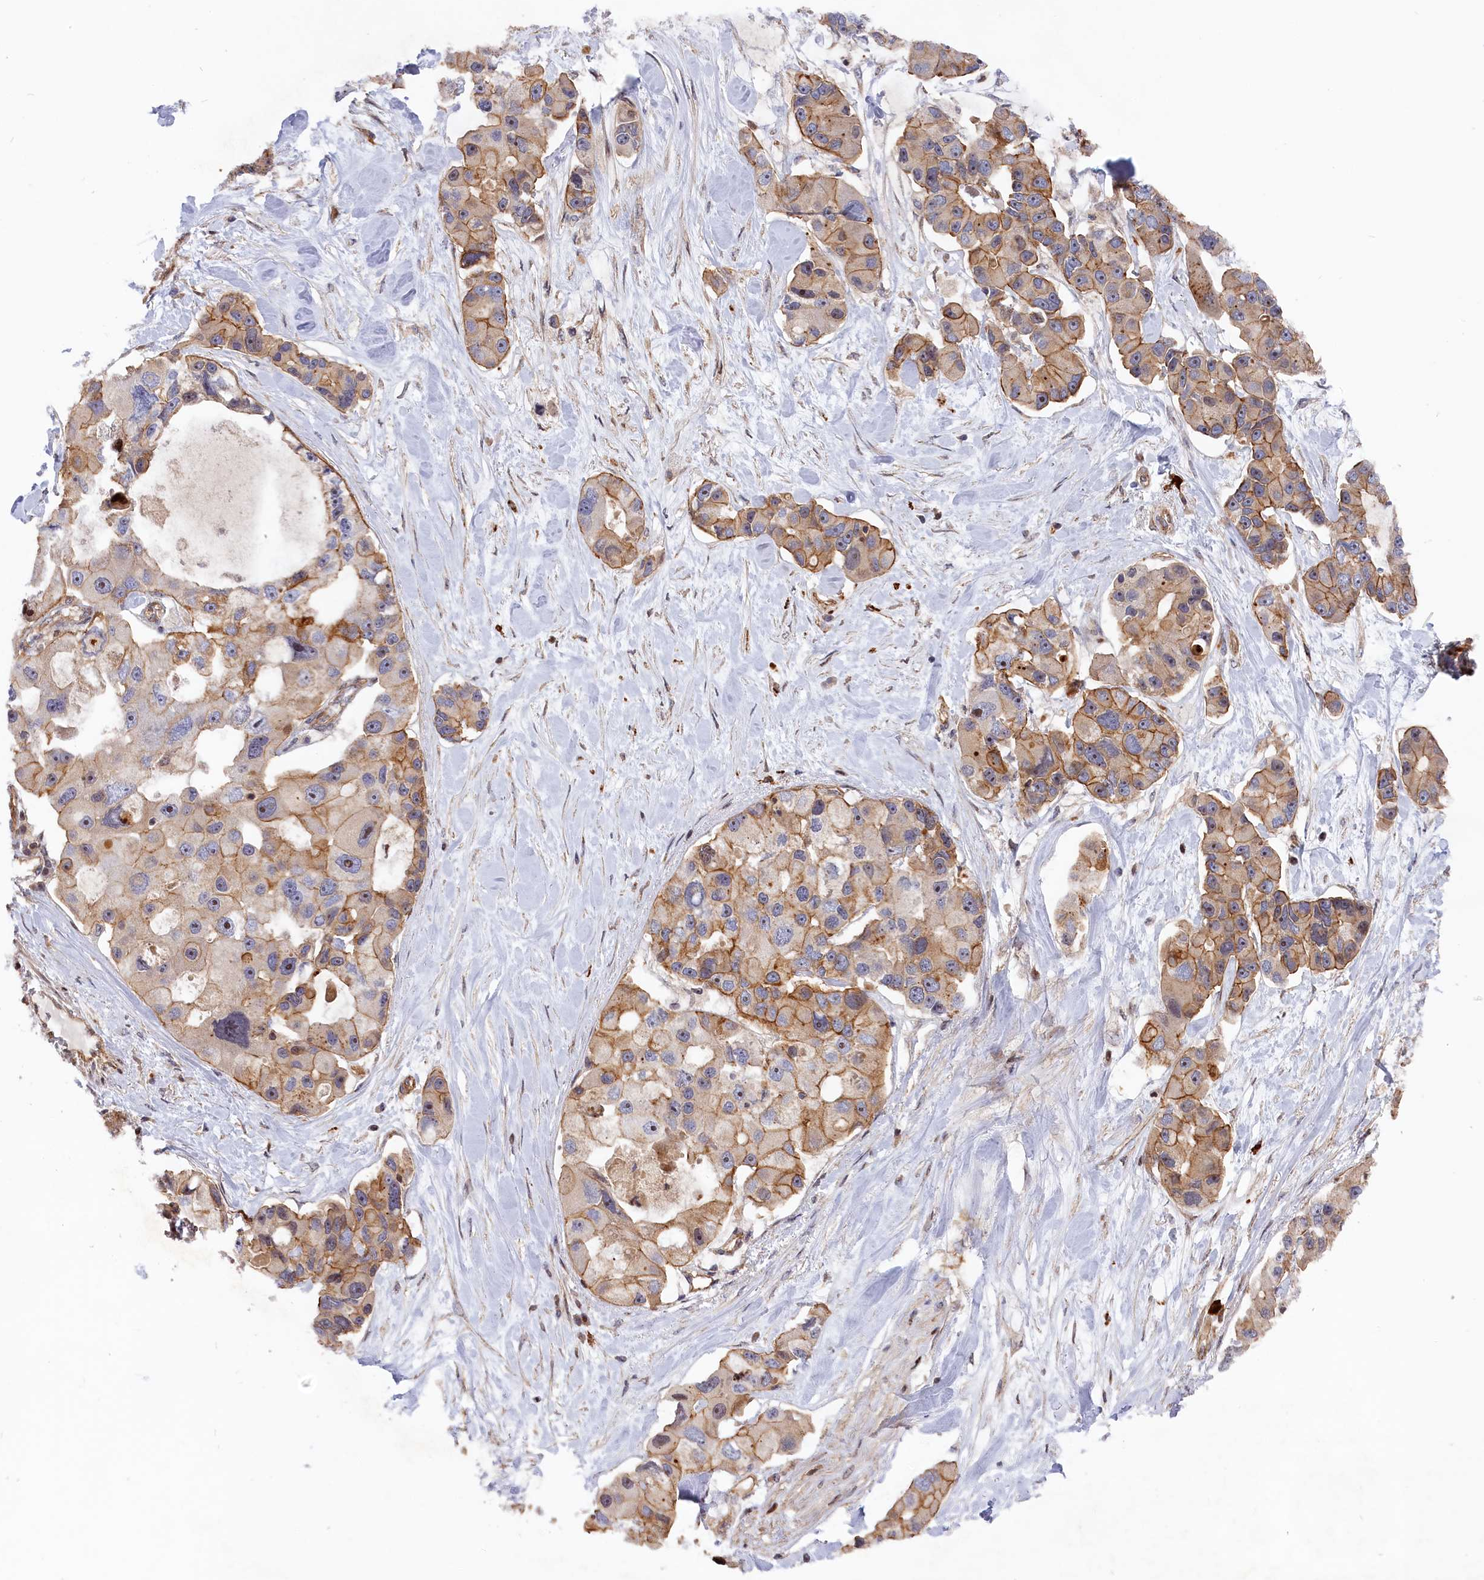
{"staining": {"intensity": "moderate", "quantity": ">75%", "location": "cytoplasmic/membranous,nuclear"}, "tissue": "lung cancer", "cell_type": "Tumor cells", "image_type": "cancer", "snomed": [{"axis": "morphology", "description": "Adenocarcinoma, NOS"}, {"axis": "topography", "description": "Lung"}], "caption": "About >75% of tumor cells in lung cancer display moderate cytoplasmic/membranous and nuclear protein positivity as visualized by brown immunohistochemical staining.", "gene": "CEP44", "patient": {"sex": "female", "age": 54}}